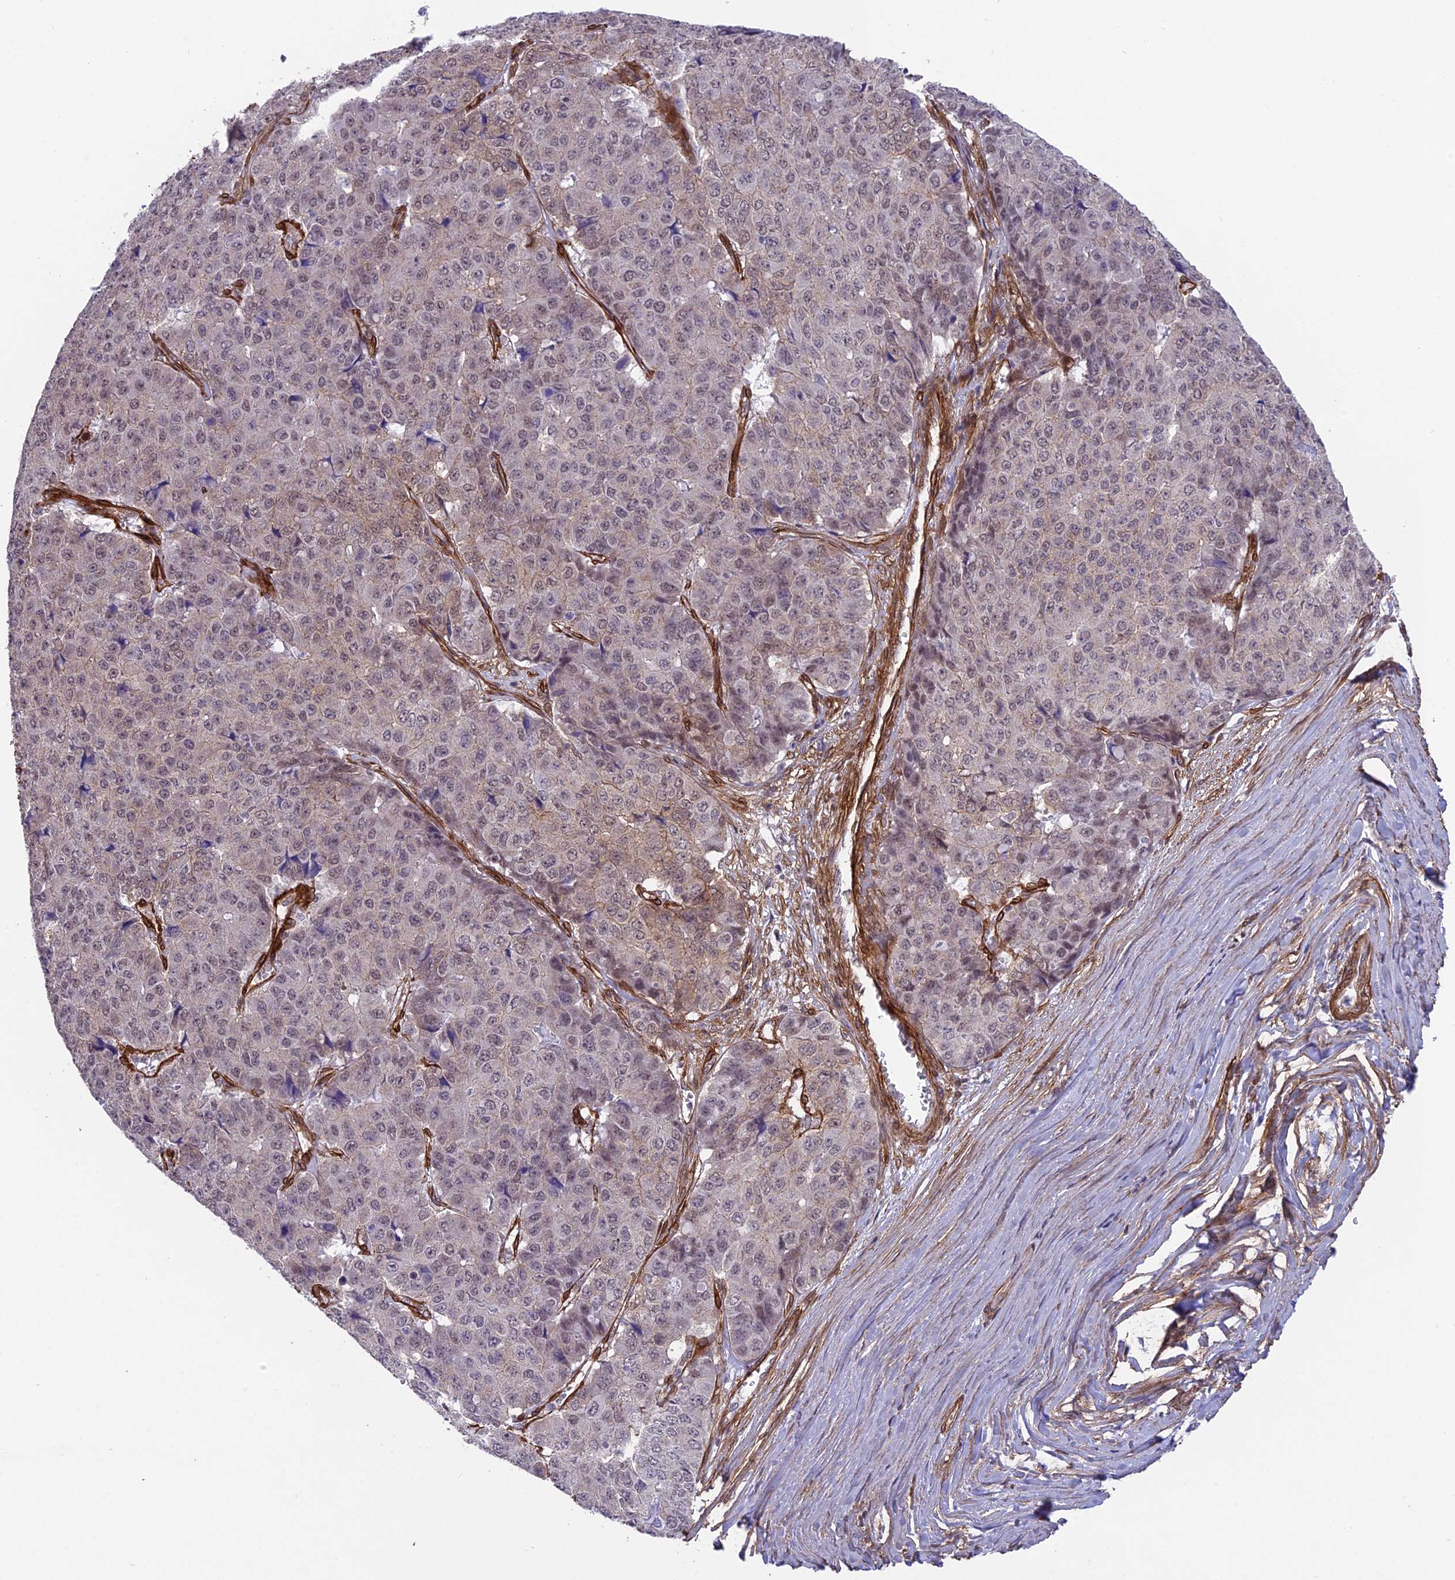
{"staining": {"intensity": "weak", "quantity": "<25%", "location": "nuclear"}, "tissue": "pancreatic cancer", "cell_type": "Tumor cells", "image_type": "cancer", "snomed": [{"axis": "morphology", "description": "Adenocarcinoma, NOS"}, {"axis": "topography", "description": "Pancreas"}], "caption": "A photomicrograph of human adenocarcinoma (pancreatic) is negative for staining in tumor cells.", "gene": "TNS1", "patient": {"sex": "male", "age": 50}}